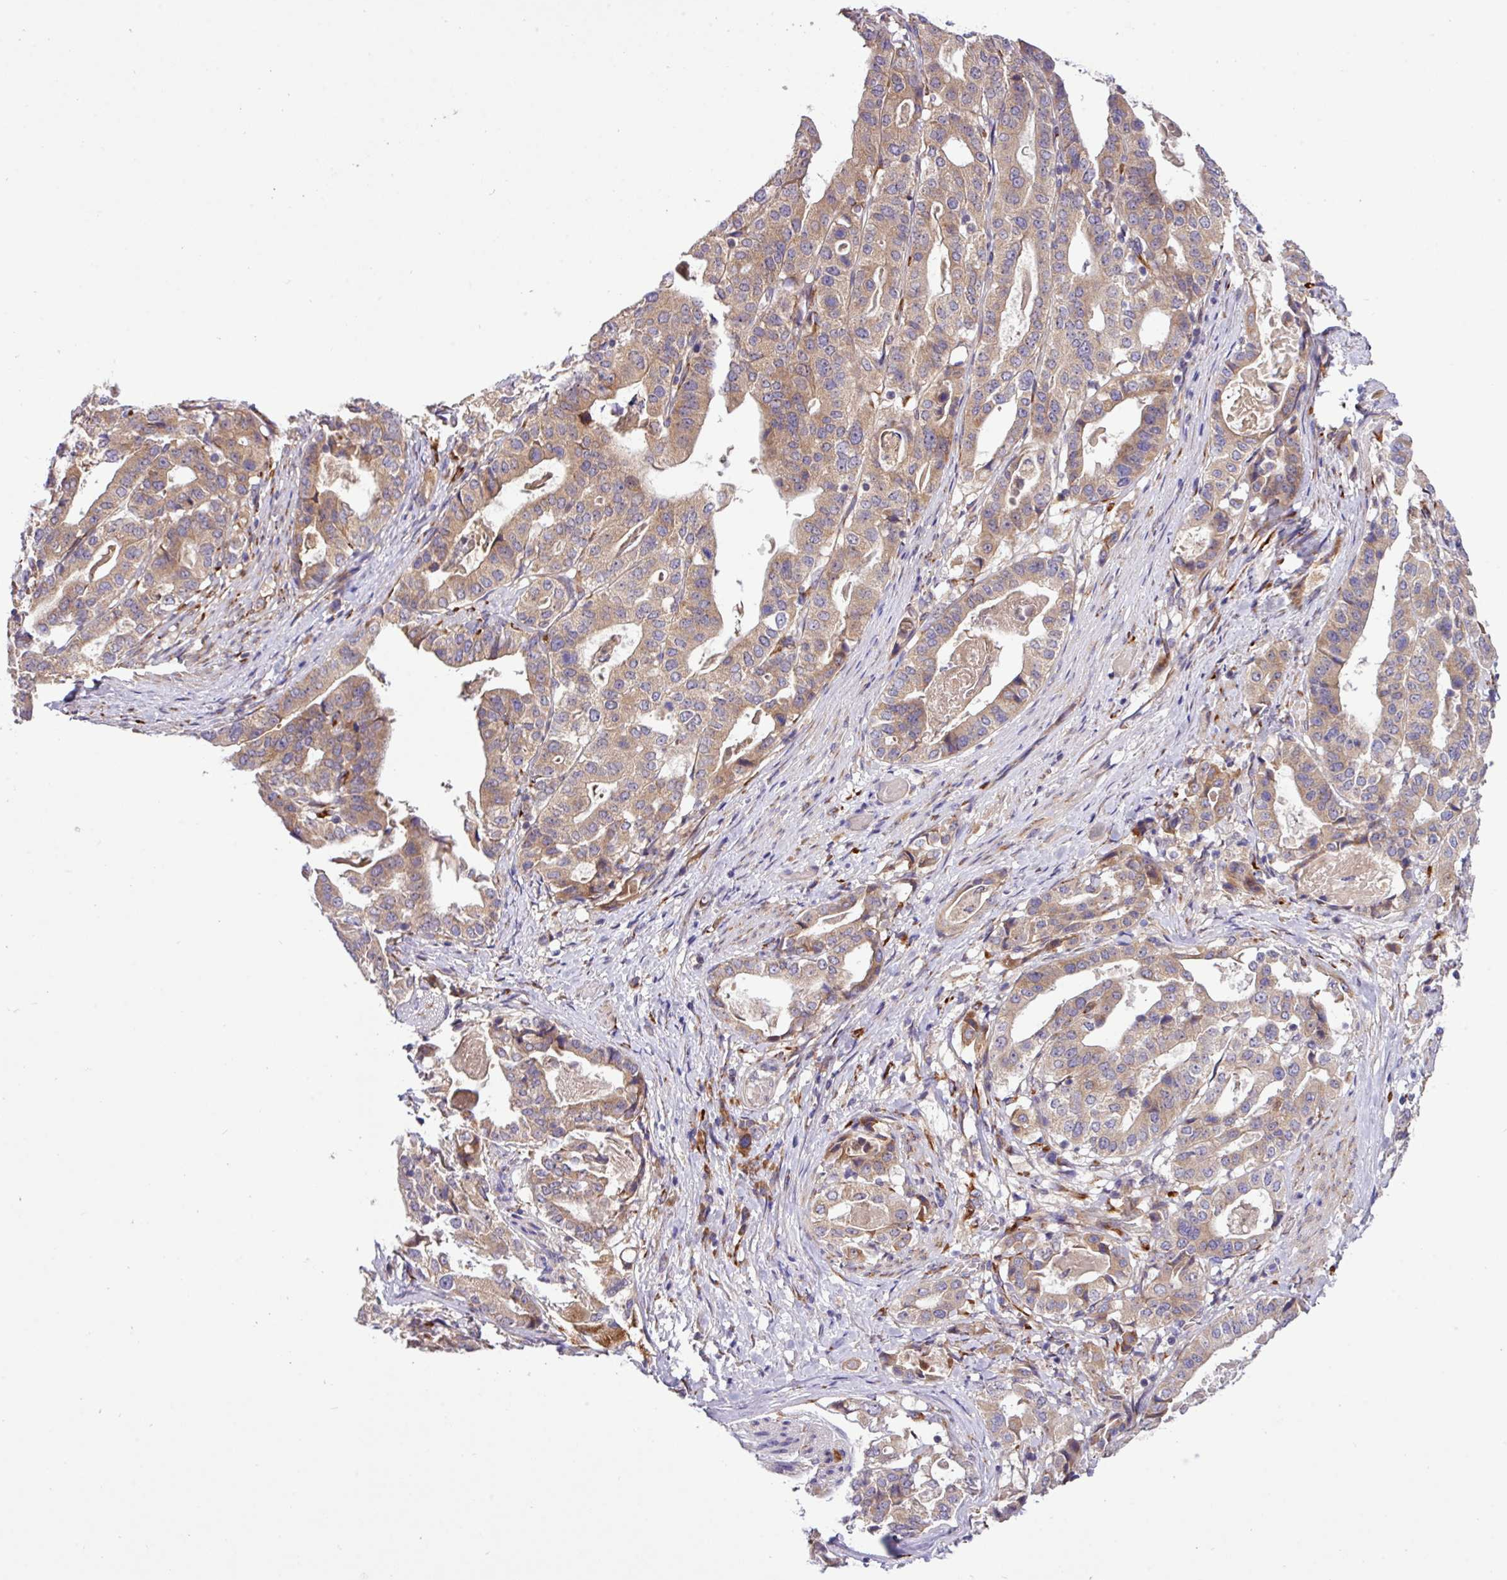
{"staining": {"intensity": "moderate", "quantity": ">75%", "location": "cytoplasmic/membranous"}, "tissue": "stomach cancer", "cell_type": "Tumor cells", "image_type": "cancer", "snomed": [{"axis": "morphology", "description": "Adenocarcinoma, NOS"}, {"axis": "topography", "description": "Stomach"}], "caption": "IHC (DAB (3,3'-diaminobenzidine)) staining of stomach cancer demonstrates moderate cytoplasmic/membranous protein expression in approximately >75% of tumor cells. (Stains: DAB (3,3'-diaminobenzidine) in brown, nuclei in blue, Microscopy: brightfield microscopy at high magnification).", "gene": "TM2D2", "patient": {"sex": "male", "age": 48}}